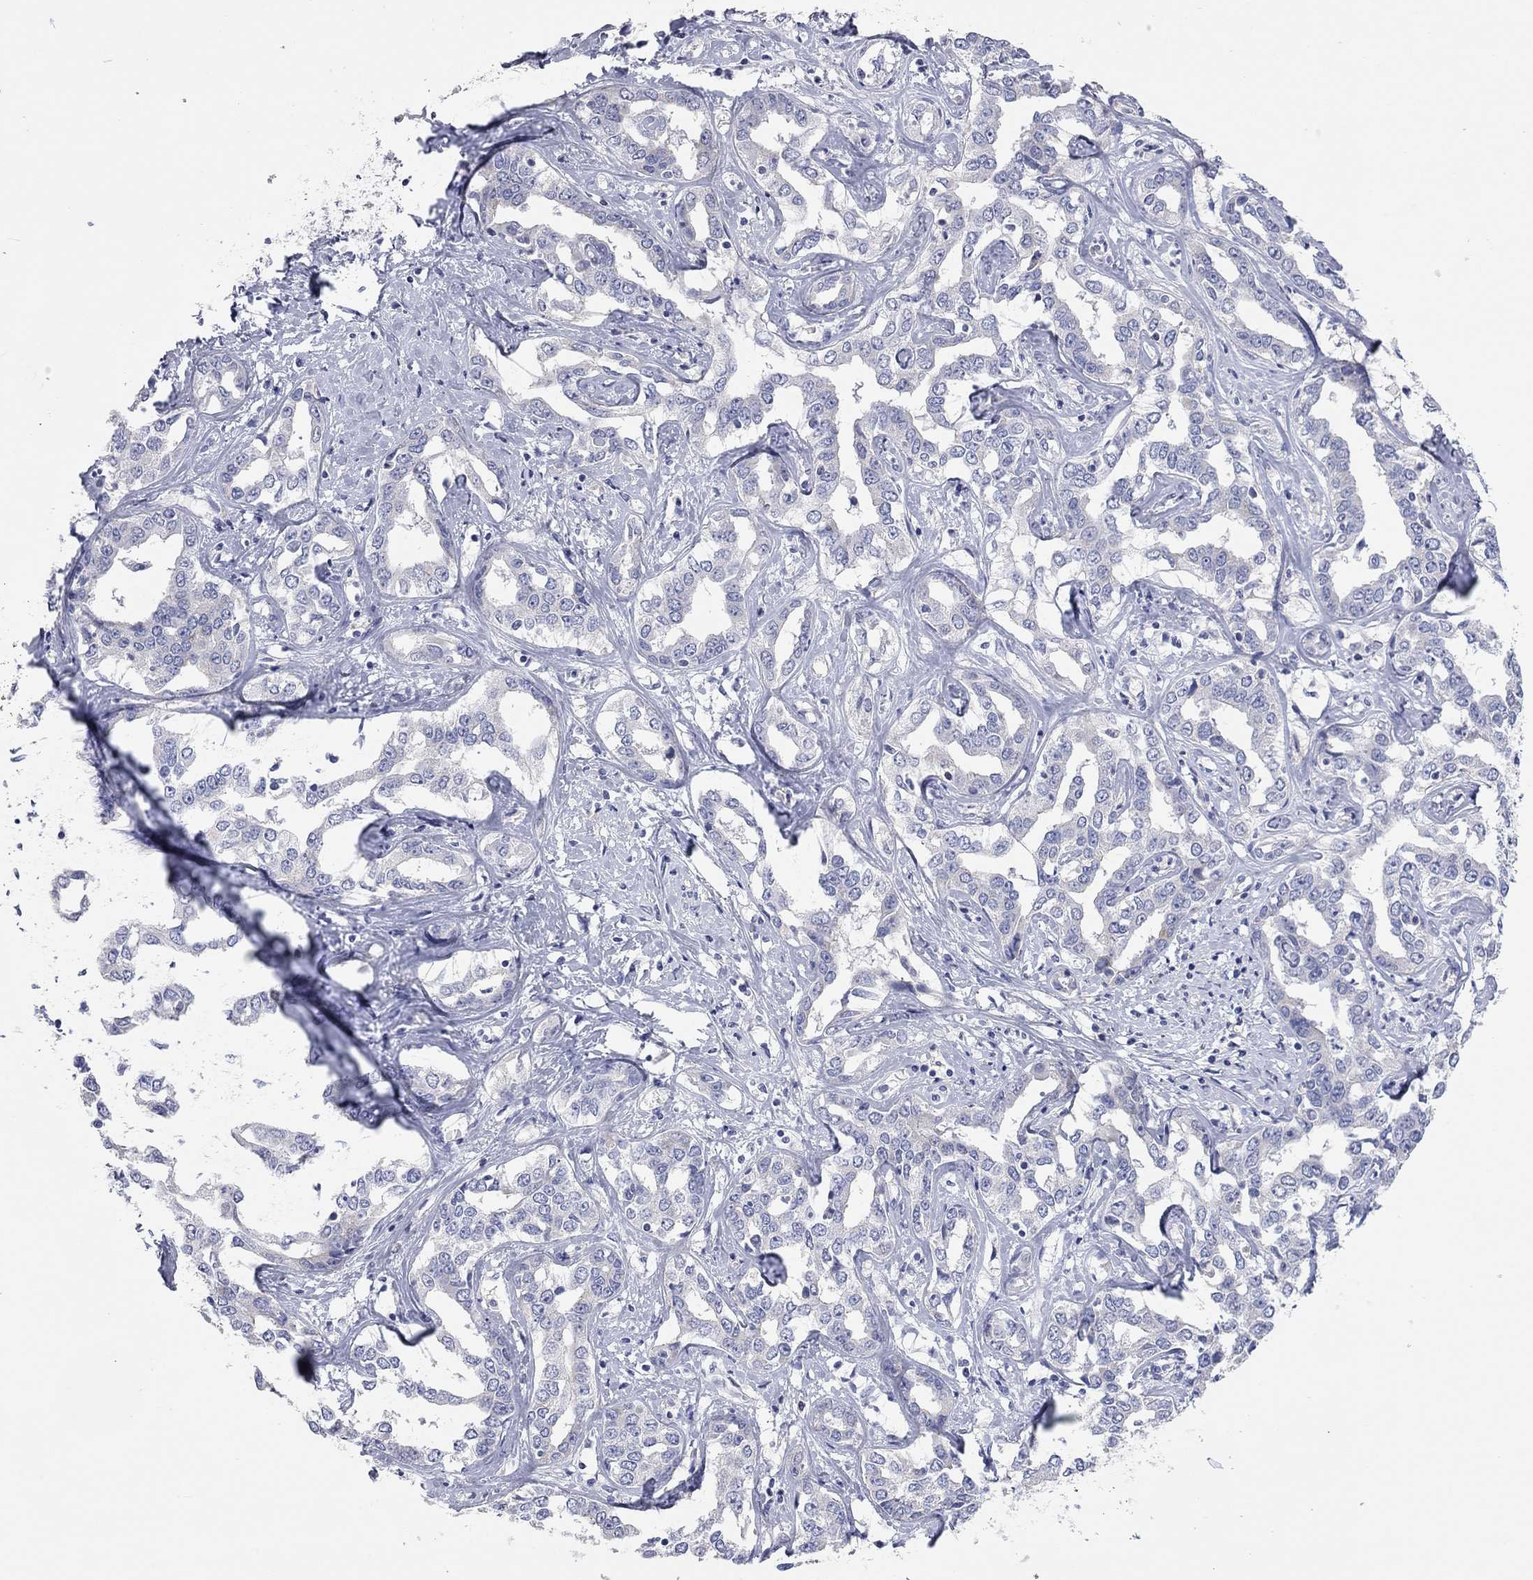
{"staining": {"intensity": "negative", "quantity": "none", "location": "none"}, "tissue": "liver cancer", "cell_type": "Tumor cells", "image_type": "cancer", "snomed": [{"axis": "morphology", "description": "Cholangiocarcinoma"}, {"axis": "topography", "description": "Liver"}], "caption": "A histopathology image of human cholangiocarcinoma (liver) is negative for staining in tumor cells.", "gene": "KCNB1", "patient": {"sex": "male", "age": 59}}